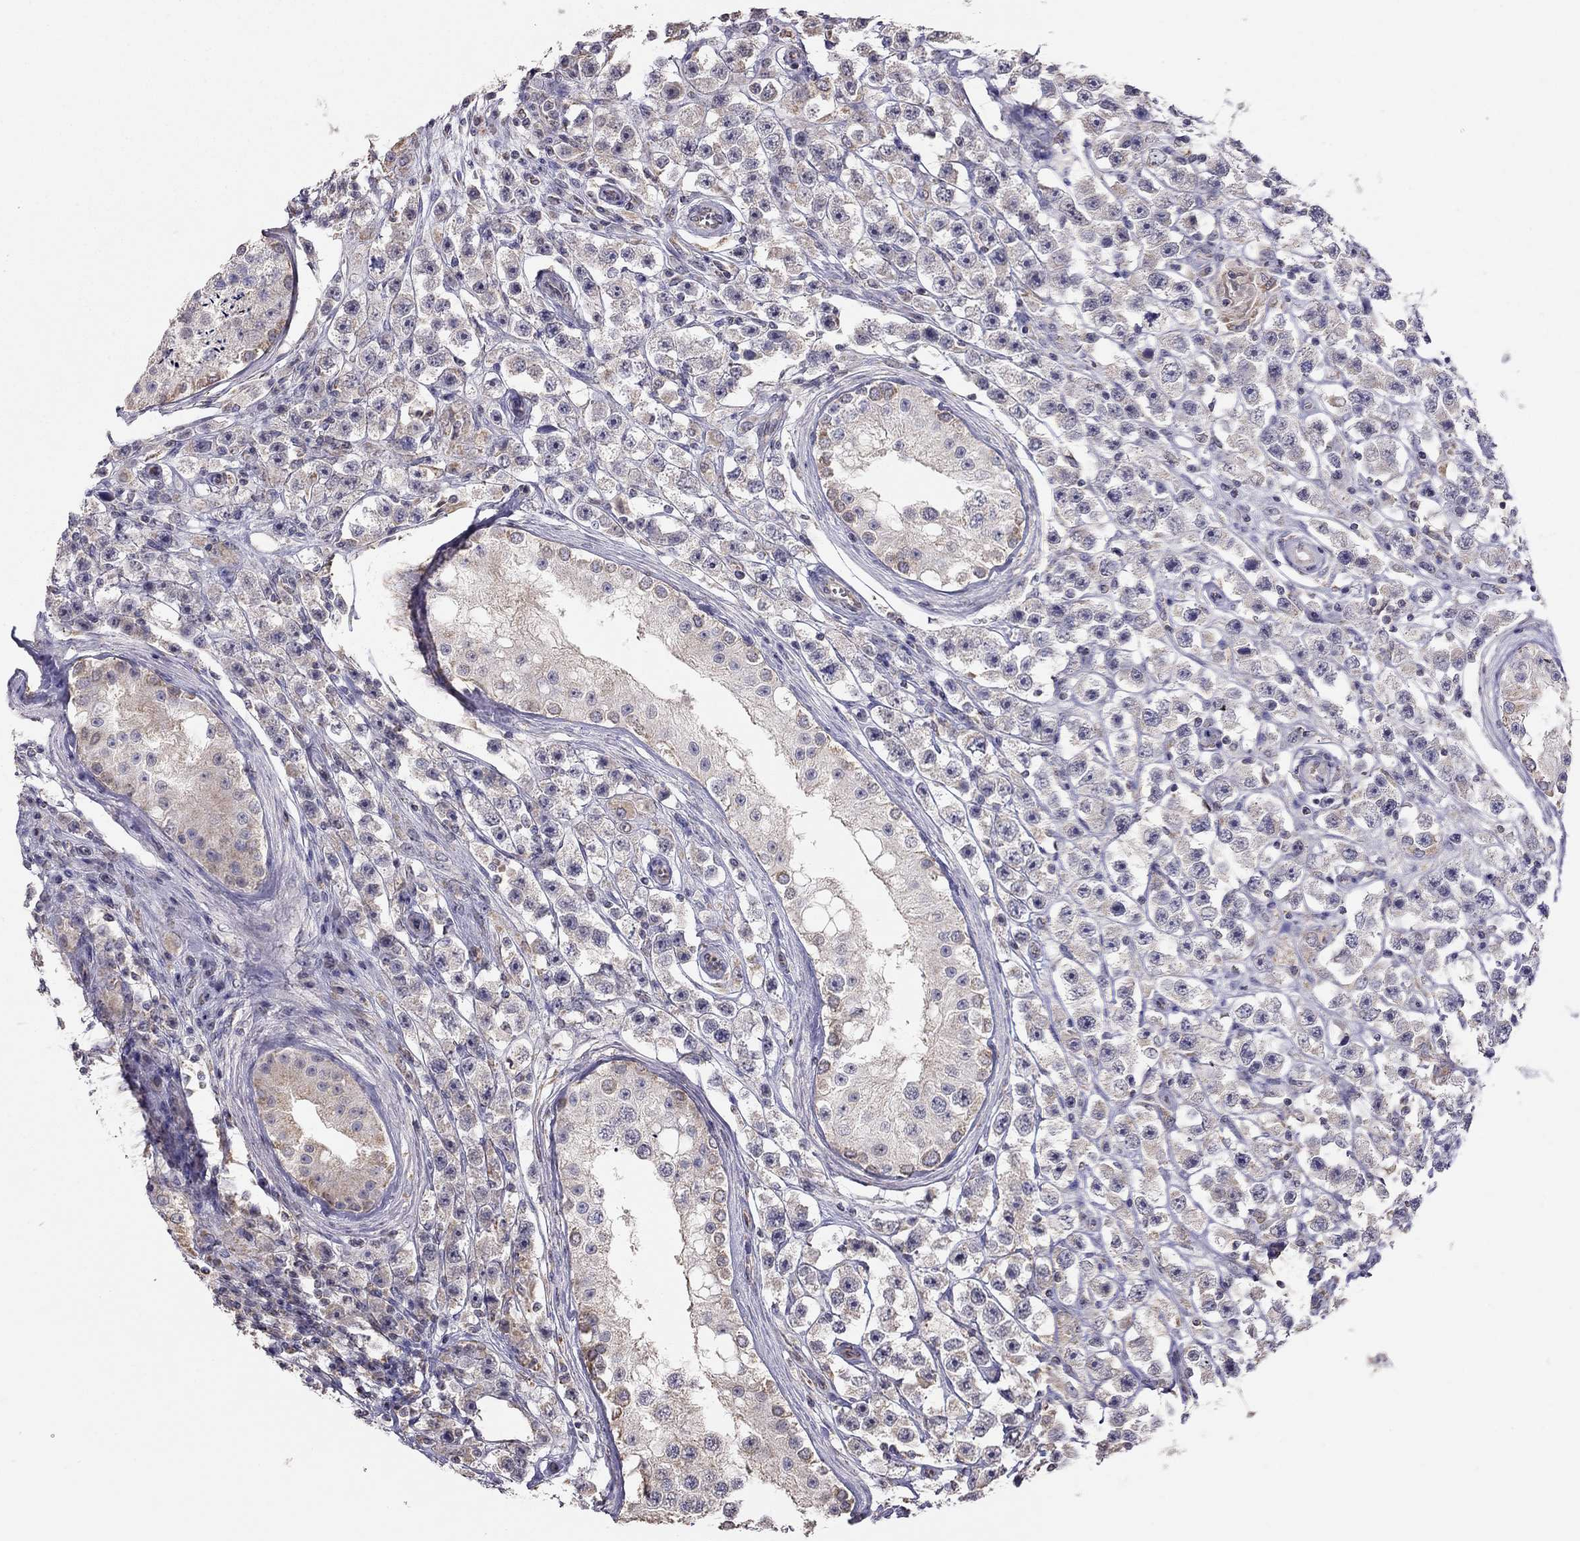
{"staining": {"intensity": "weak", "quantity": "<25%", "location": "cytoplasmic/membranous"}, "tissue": "testis cancer", "cell_type": "Tumor cells", "image_type": "cancer", "snomed": [{"axis": "morphology", "description": "Seminoma, NOS"}, {"axis": "topography", "description": "Testis"}], "caption": "Immunohistochemical staining of human testis cancer displays no significant staining in tumor cells.", "gene": "LRIT3", "patient": {"sex": "male", "age": 45}}